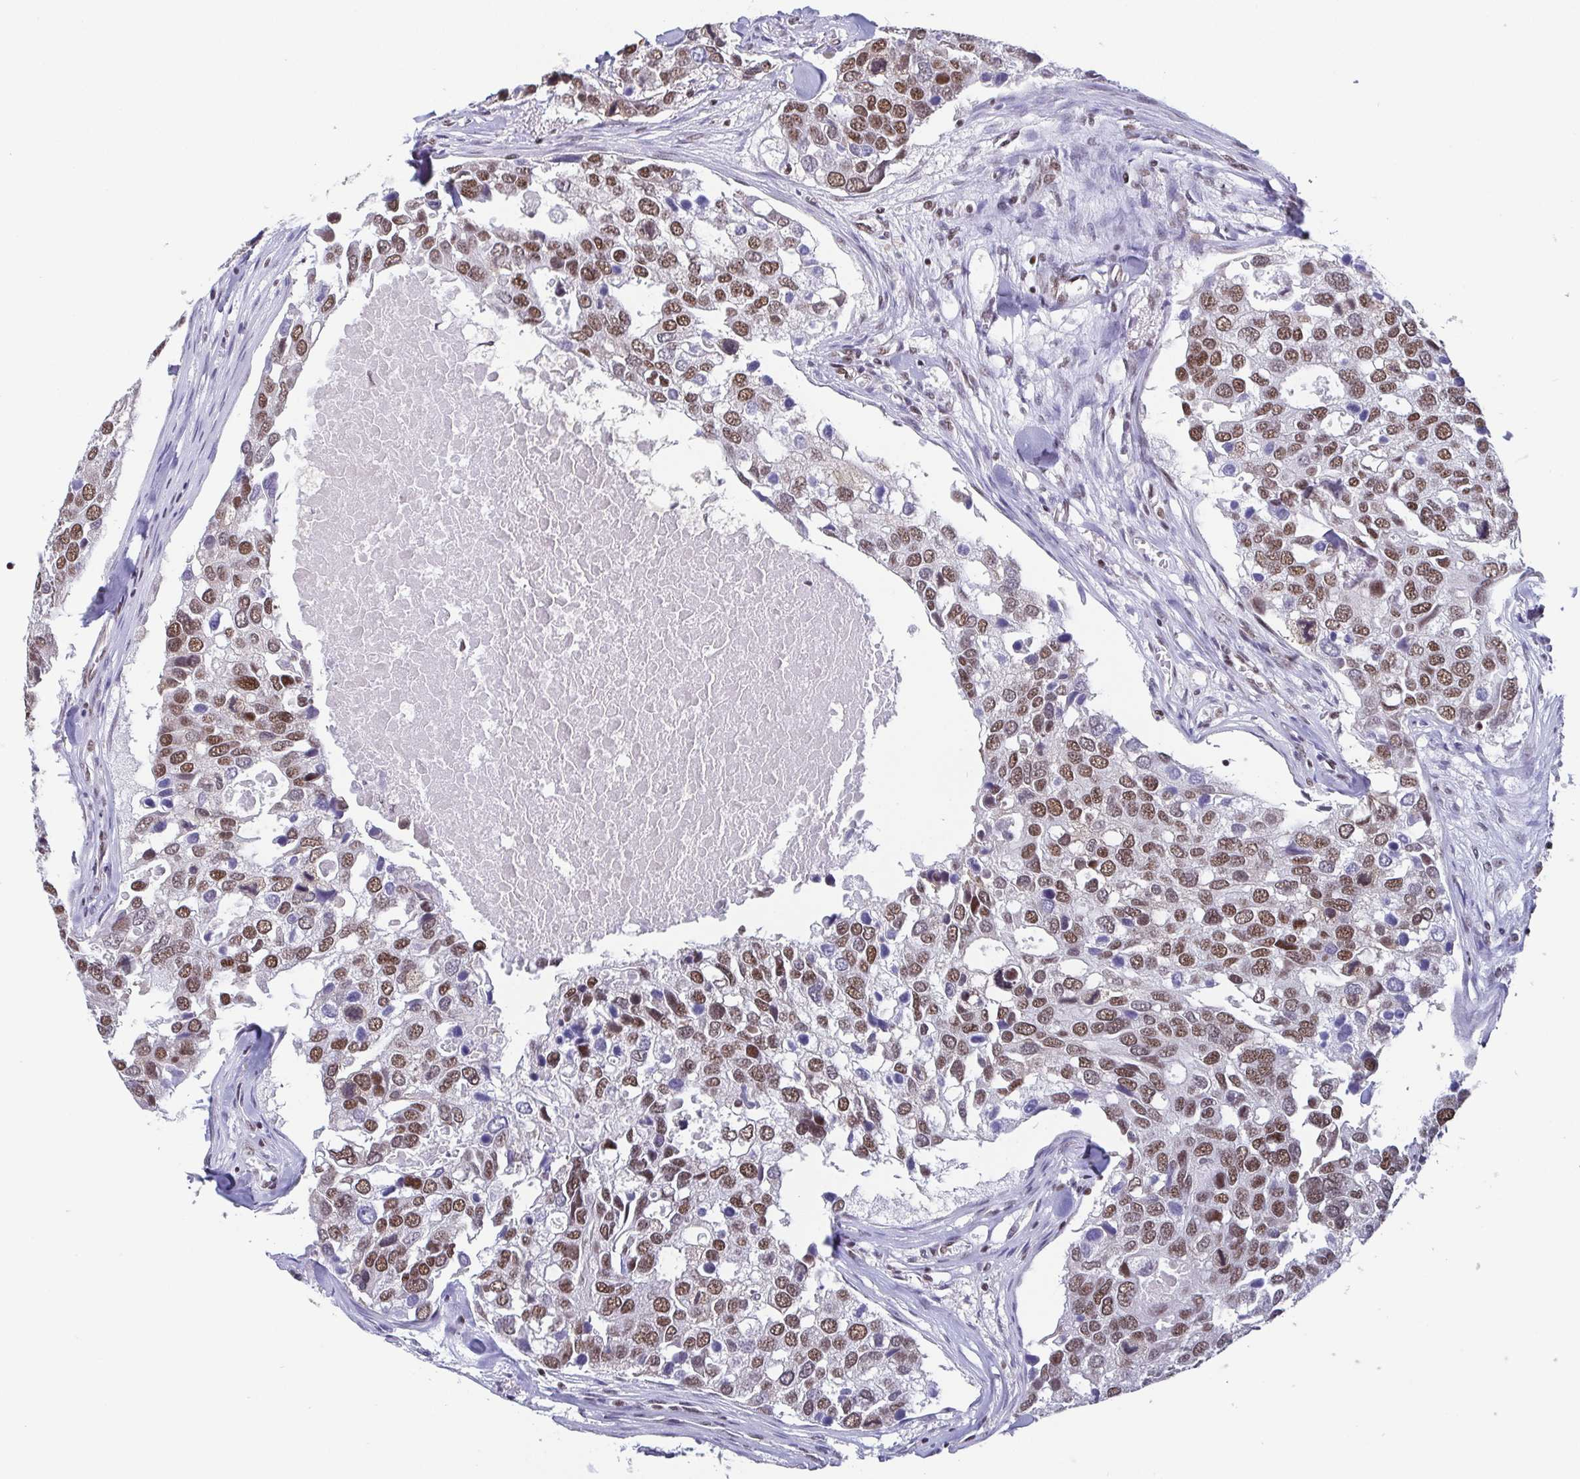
{"staining": {"intensity": "moderate", "quantity": ">75%", "location": "nuclear"}, "tissue": "breast cancer", "cell_type": "Tumor cells", "image_type": "cancer", "snomed": [{"axis": "morphology", "description": "Duct carcinoma"}, {"axis": "topography", "description": "Breast"}], "caption": "Immunohistochemical staining of breast cancer shows medium levels of moderate nuclear protein staining in about >75% of tumor cells.", "gene": "CTCF", "patient": {"sex": "female", "age": 83}}